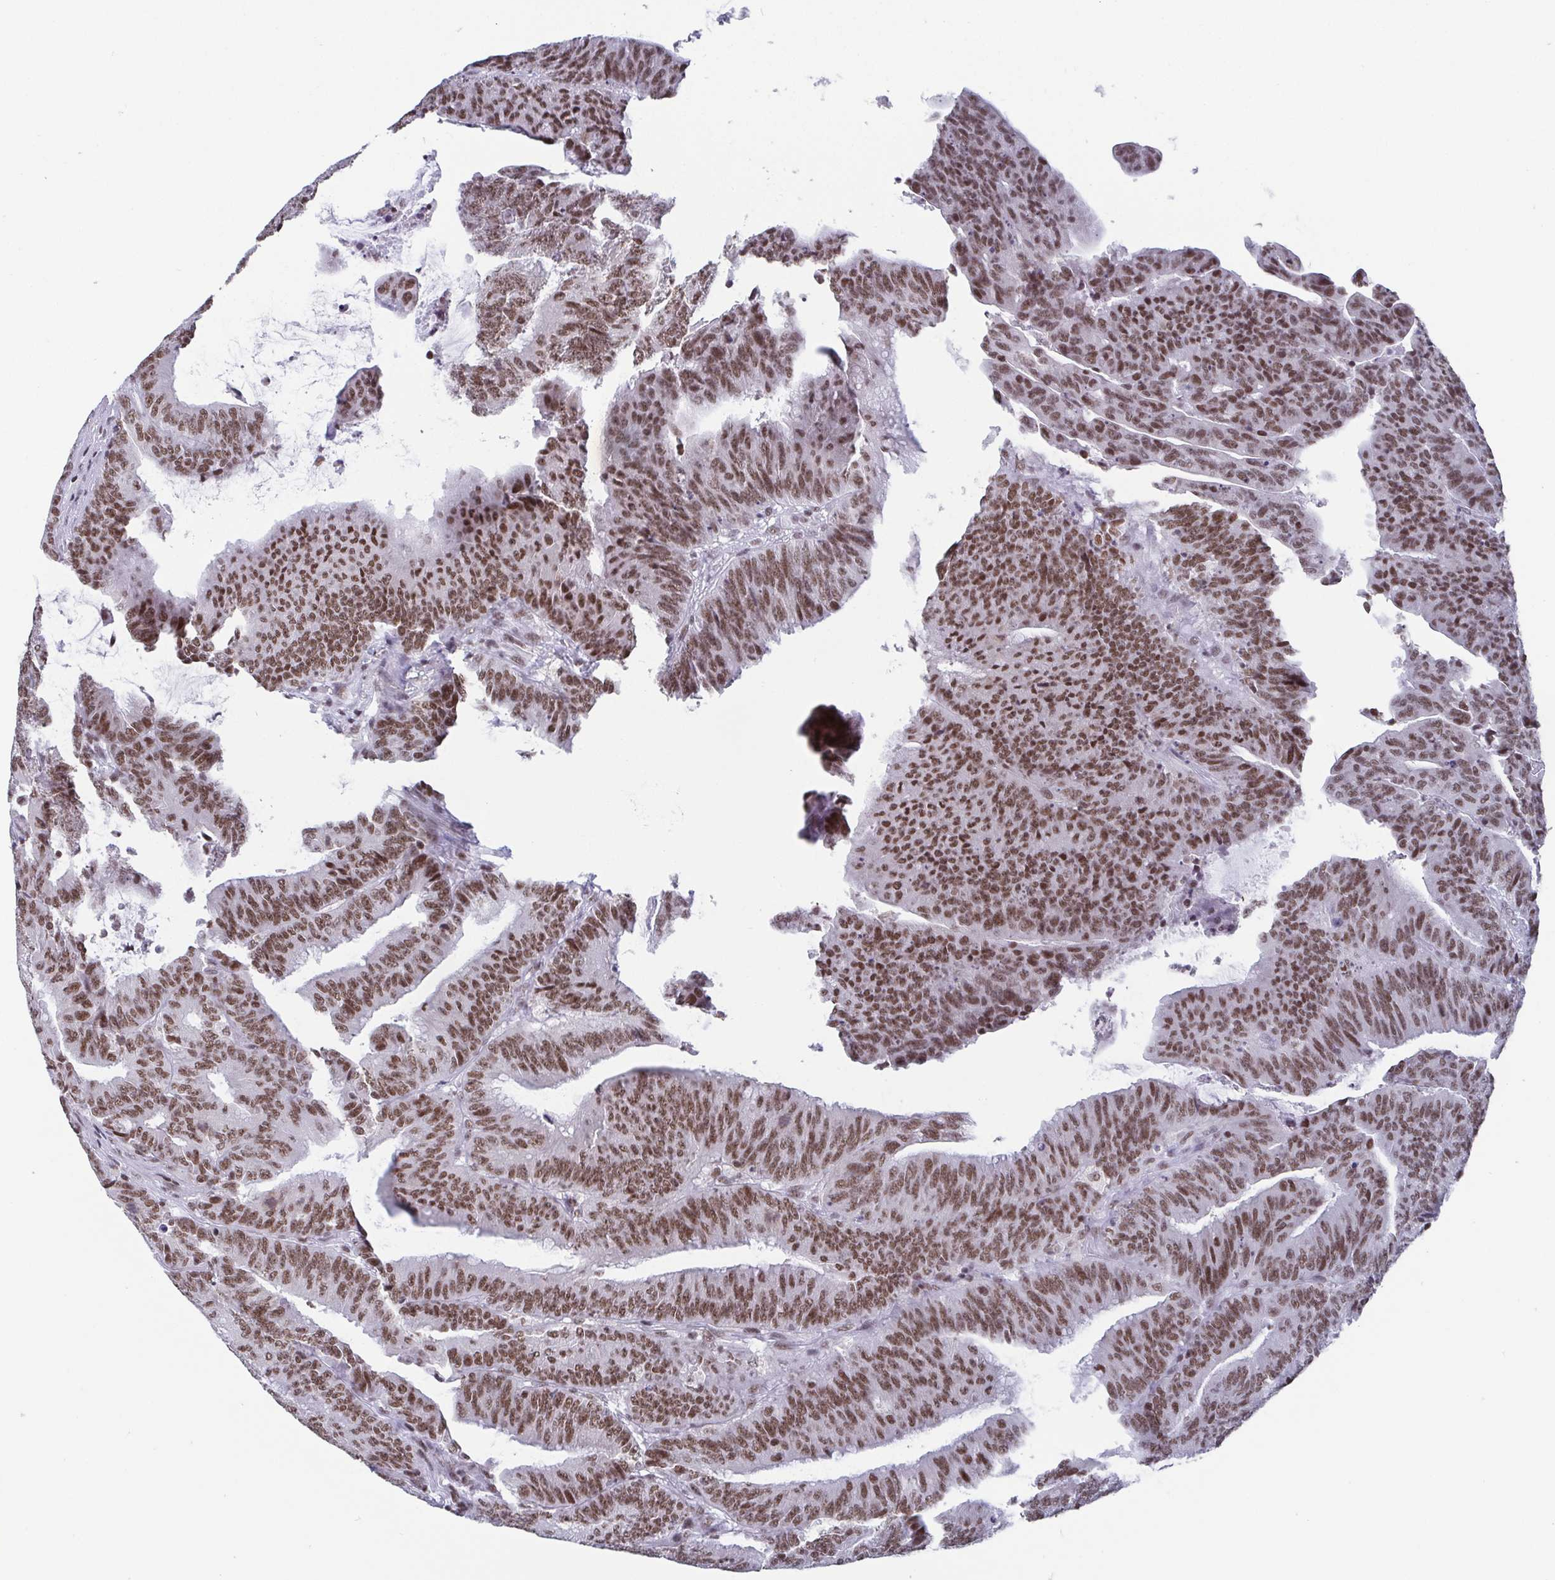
{"staining": {"intensity": "moderate", "quantity": ">75%", "location": "nuclear"}, "tissue": "colorectal cancer", "cell_type": "Tumor cells", "image_type": "cancer", "snomed": [{"axis": "morphology", "description": "Adenocarcinoma, NOS"}, {"axis": "topography", "description": "Colon"}], "caption": "An immunohistochemistry image of neoplastic tissue is shown. Protein staining in brown labels moderate nuclear positivity in adenocarcinoma (colorectal) within tumor cells.", "gene": "CTCF", "patient": {"sex": "female", "age": 78}}